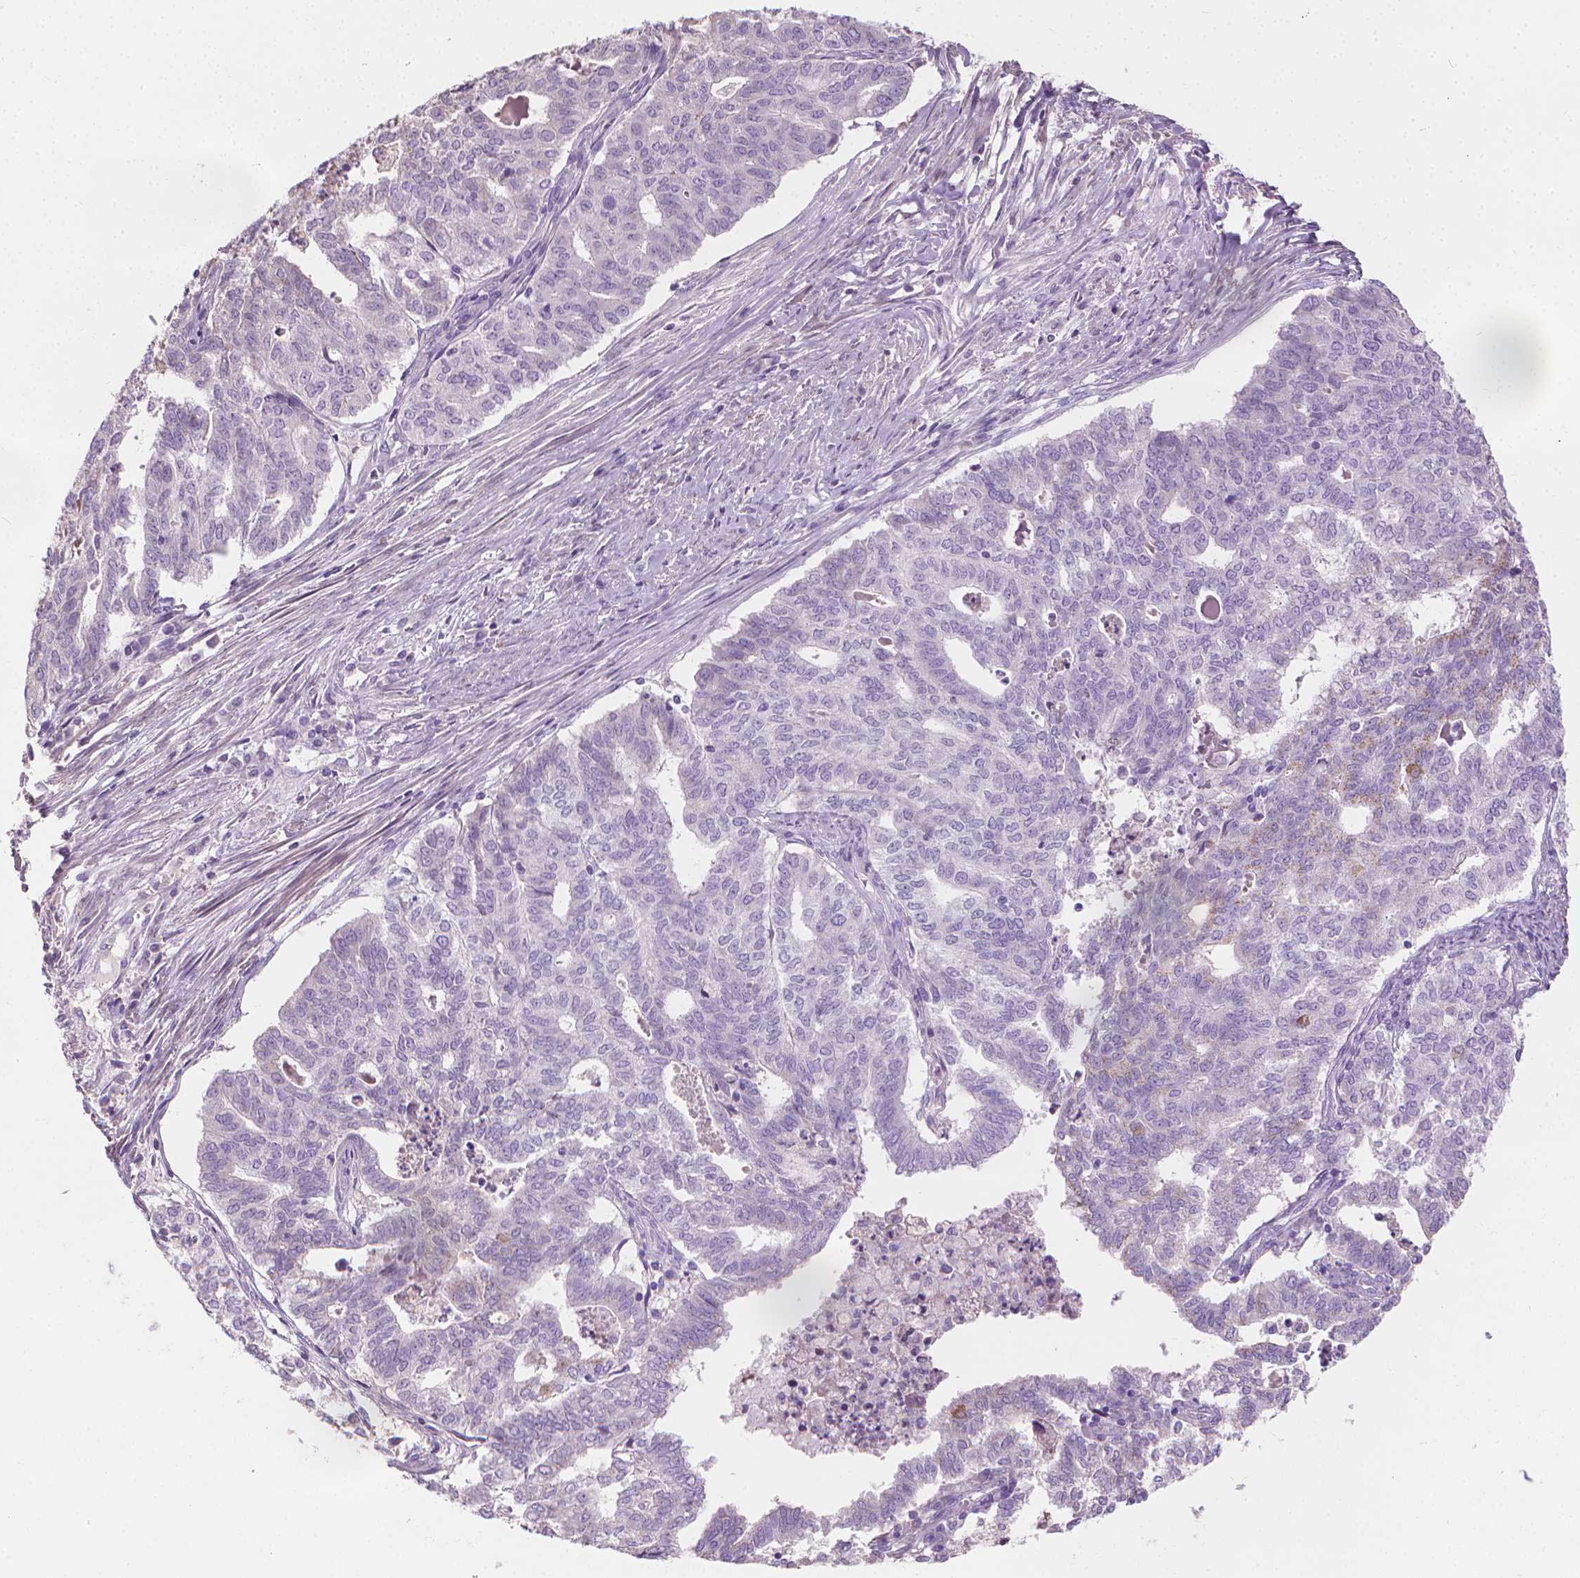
{"staining": {"intensity": "negative", "quantity": "none", "location": "none"}, "tissue": "endometrial cancer", "cell_type": "Tumor cells", "image_type": "cancer", "snomed": [{"axis": "morphology", "description": "Adenocarcinoma, NOS"}, {"axis": "topography", "description": "Endometrium"}], "caption": "DAB immunohistochemical staining of human adenocarcinoma (endometrial) demonstrates no significant staining in tumor cells.", "gene": "CABCOCO1", "patient": {"sex": "female", "age": 79}}